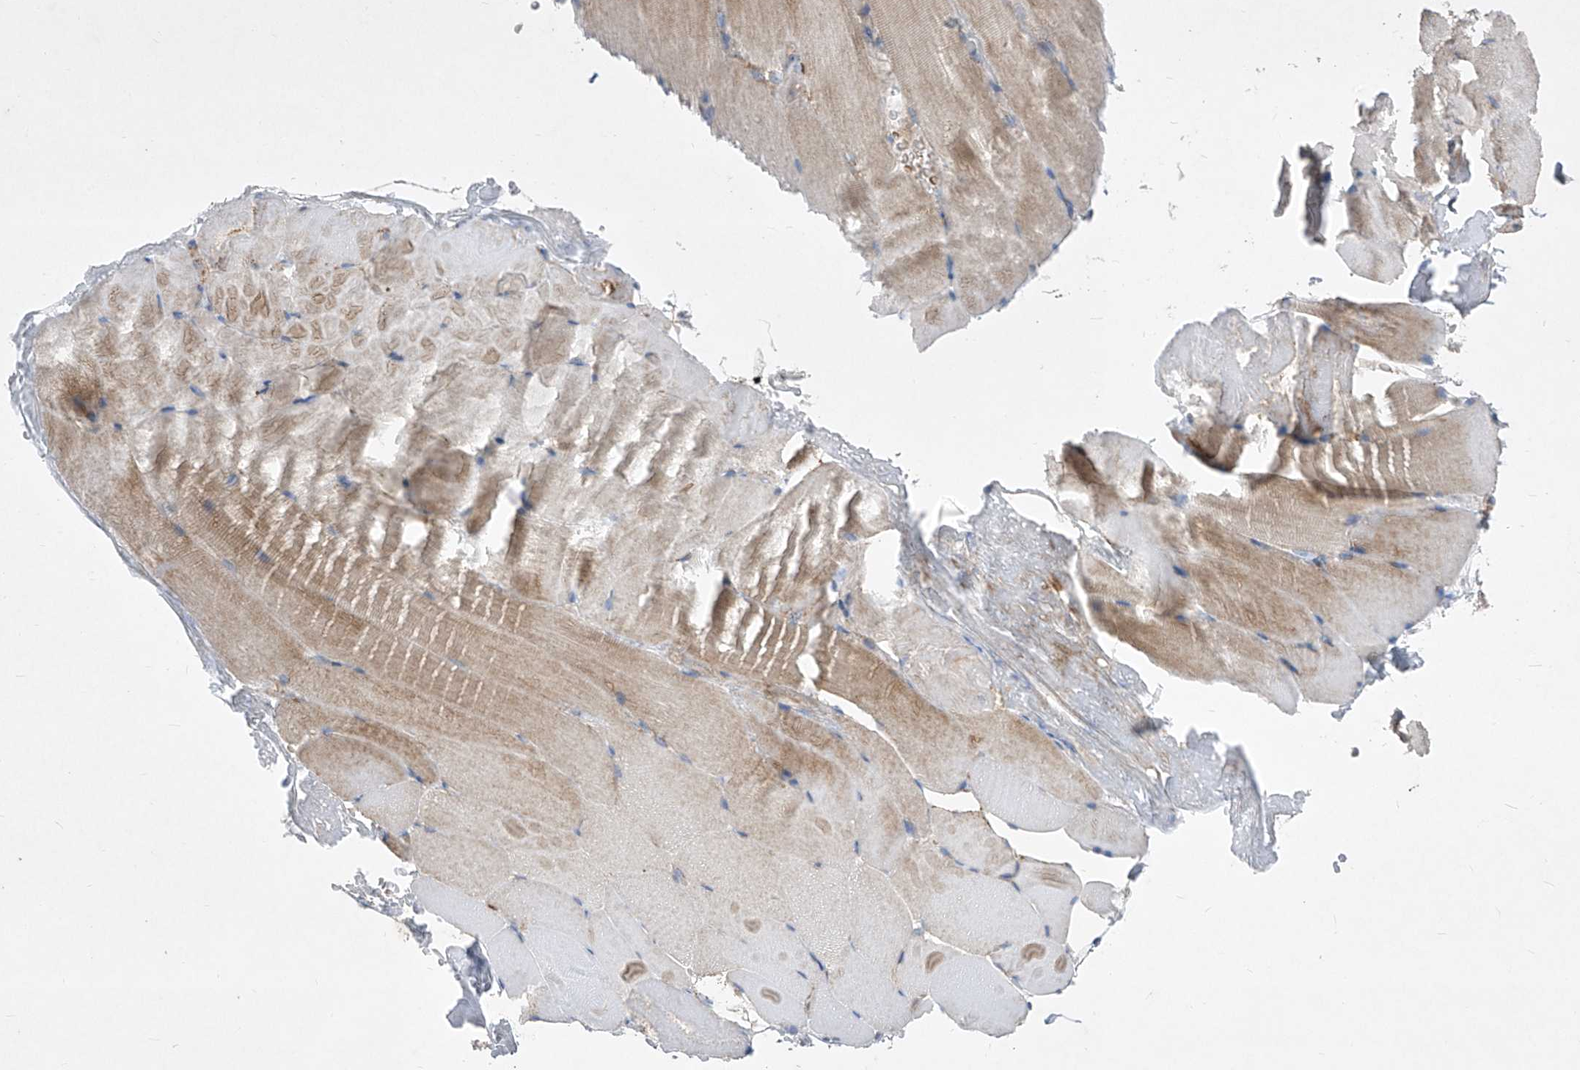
{"staining": {"intensity": "weak", "quantity": "25%-75%", "location": "cytoplasmic/membranous"}, "tissue": "skeletal muscle", "cell_type": "Myocytes", "image_type": "normal", "snomed": [{"axis": "morphology", "description": "Normal tissue, NOS"}, {"axis": "topography", "description": "Skeletal muscle"}, {"axis": "topography", "description": "Parathyroid gland"}], "caption": "Immunohistochemical staining of unremarkable human skeletal muscle displays weak cytoplasmic/membranous protein positivity in approximately 25%-75% of myocytes. The protein is stained brown, and the nuclei are stained in blue (DAB IHC with brightfield microscopy, high magnification).", "gene": "COQ3", "patient": {"sex": "female", "age": 37}}